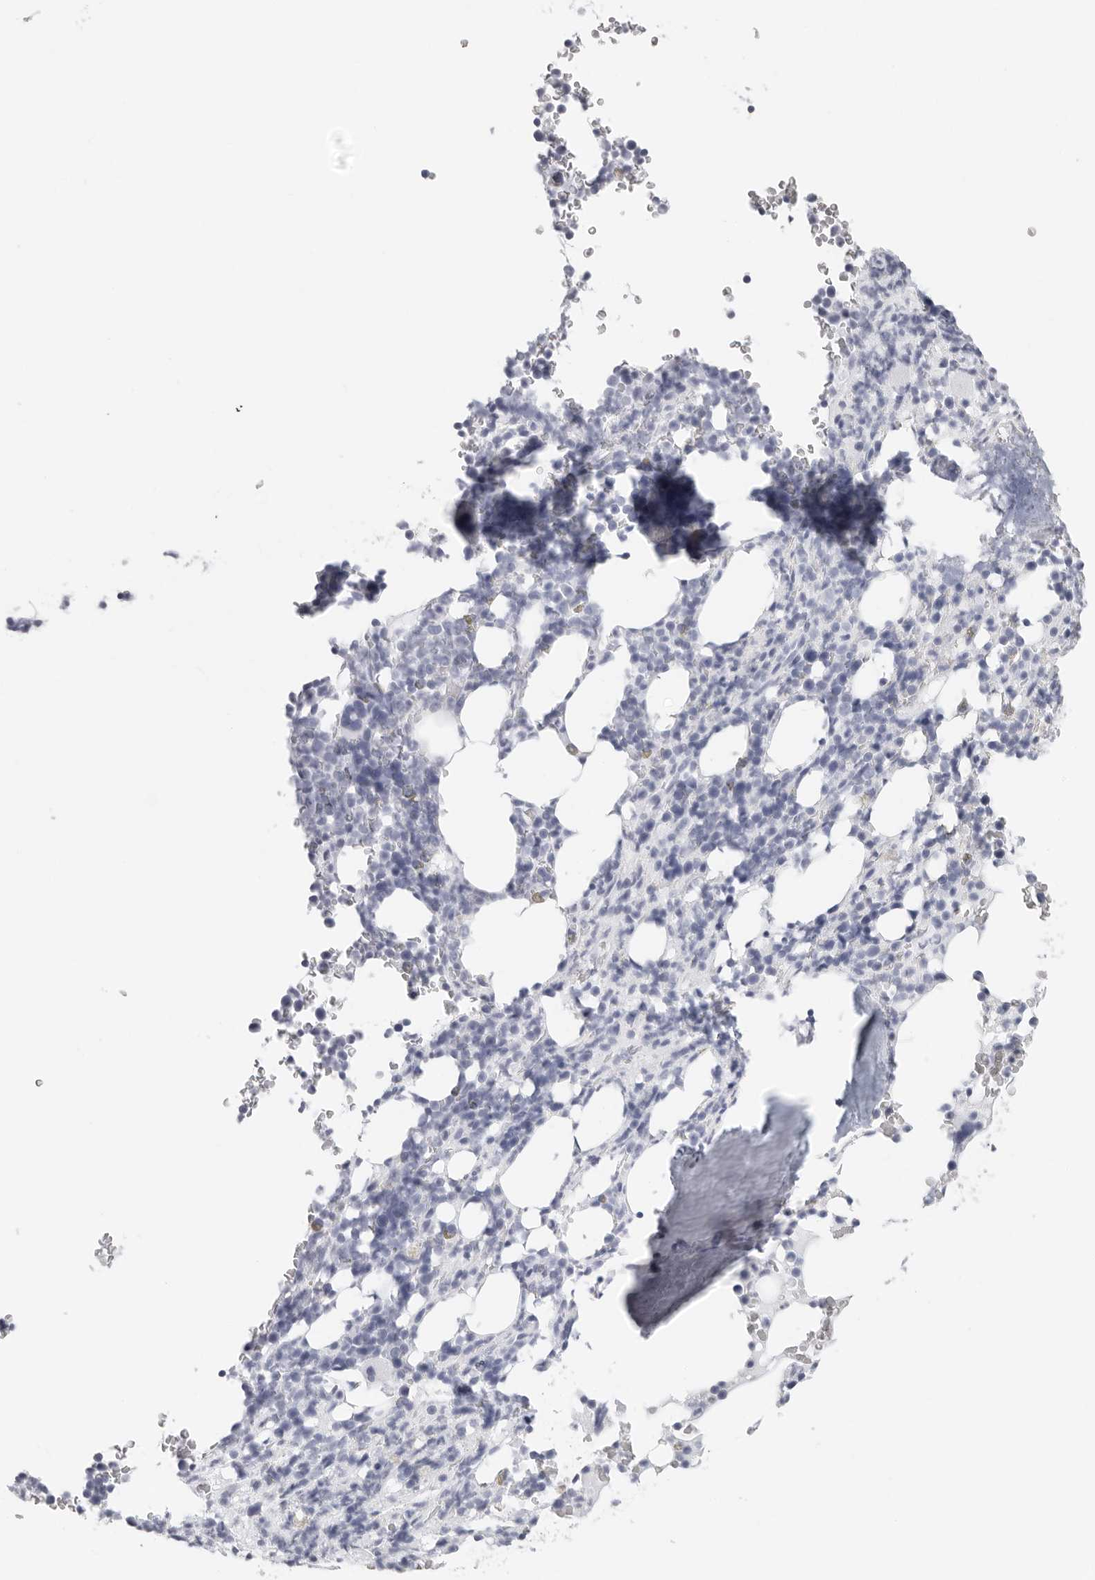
{"staining": {"intensity": "negative", "quantity": "none", "location": "none"}, "tissue": "bone marrow", "cell_type": "Hematopoietic cells", "image_type": "normal", "snomed": [{"axis": "morphology", "description": "Normal tissue, NOS"}, {"axis": "topography", "description": "Bone marrow"}], "caption": "DAB immunohistochemical staining of benign bone marrow exhibits no significant positivity in hematopoietic cells.", "gene": "CST1", "patient": {"sex": "male", "age": 58}}